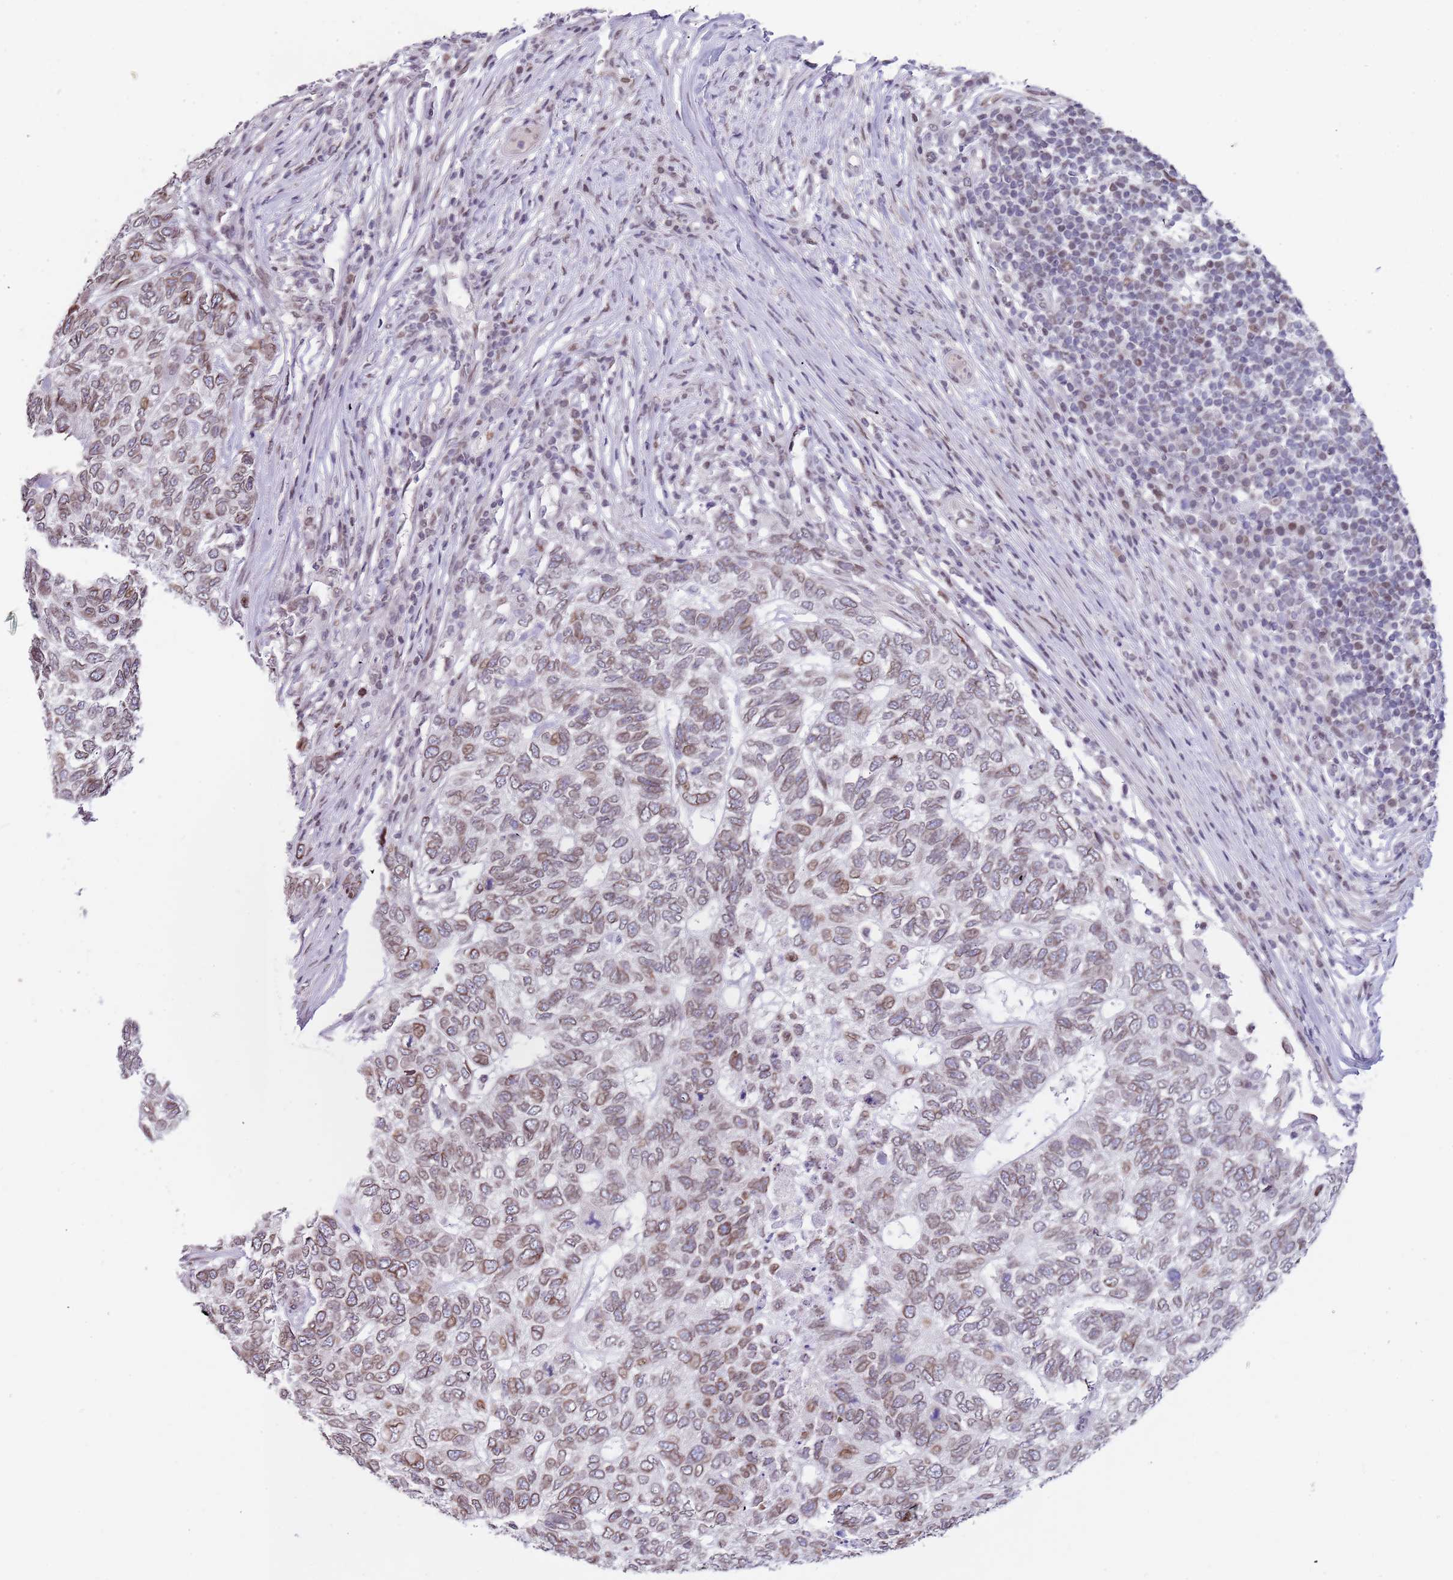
{"staining": {"intensity": "weak", "quantity": ">75%", "location": "cytoplasmic/membranous,nuclear"}, "tissue": "skin cancer", "cell_type": "Tumor cells", "image_type": "cancer", "snomed": [{"axis": "morphology", "description": "Basal cell carcinoma"}, {"axis": "topography", "description": "Skin"}], "caption": "Basal cell carcinoma (skin) stained with a brown dye exhibits weak cytoplasmic/membranous and nuclear positive expression in about >75% of tumor cells.", "gene": "KLHDC2", "patient": {"sex": "female", "age": 65}}